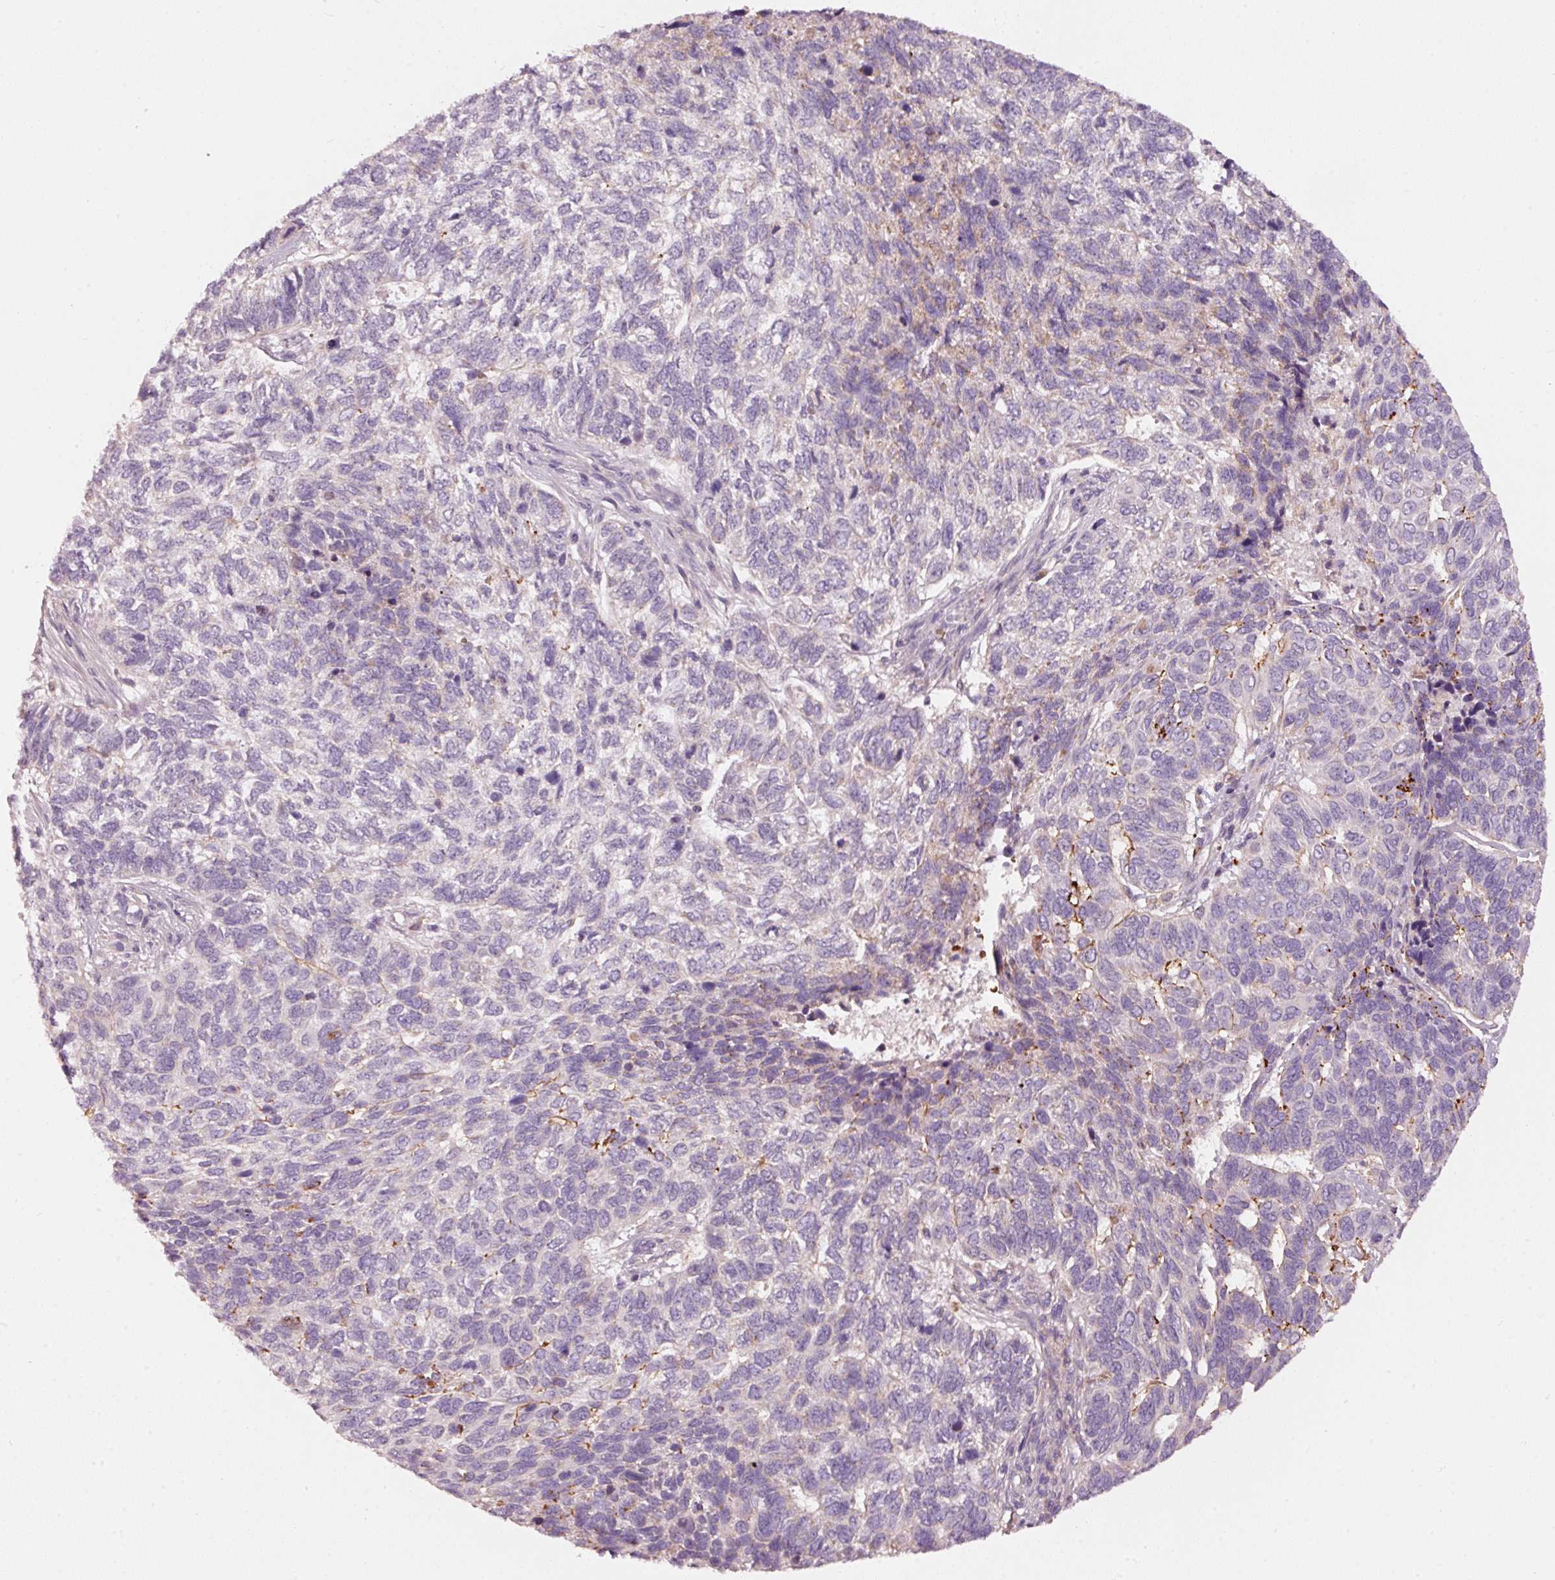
{"staining": {"intensity": "negative", "quantity": "none", "location": "none"}, "tissue": "skin cancer", "cell_type": "Tumor cells", "image_type": "cancer", "snomed": [{"axis": "morphology", "description": "Basal cell carcinoma"}, {"axis": "topography", "description": "Skin"}], "caption": "Skin cancer stained for a protein using immunohistochemistry (IHC) demonstrates no staining tumor cells.", "gene": "KLHL21", "patient": {"sex": "female", "age": 65}}